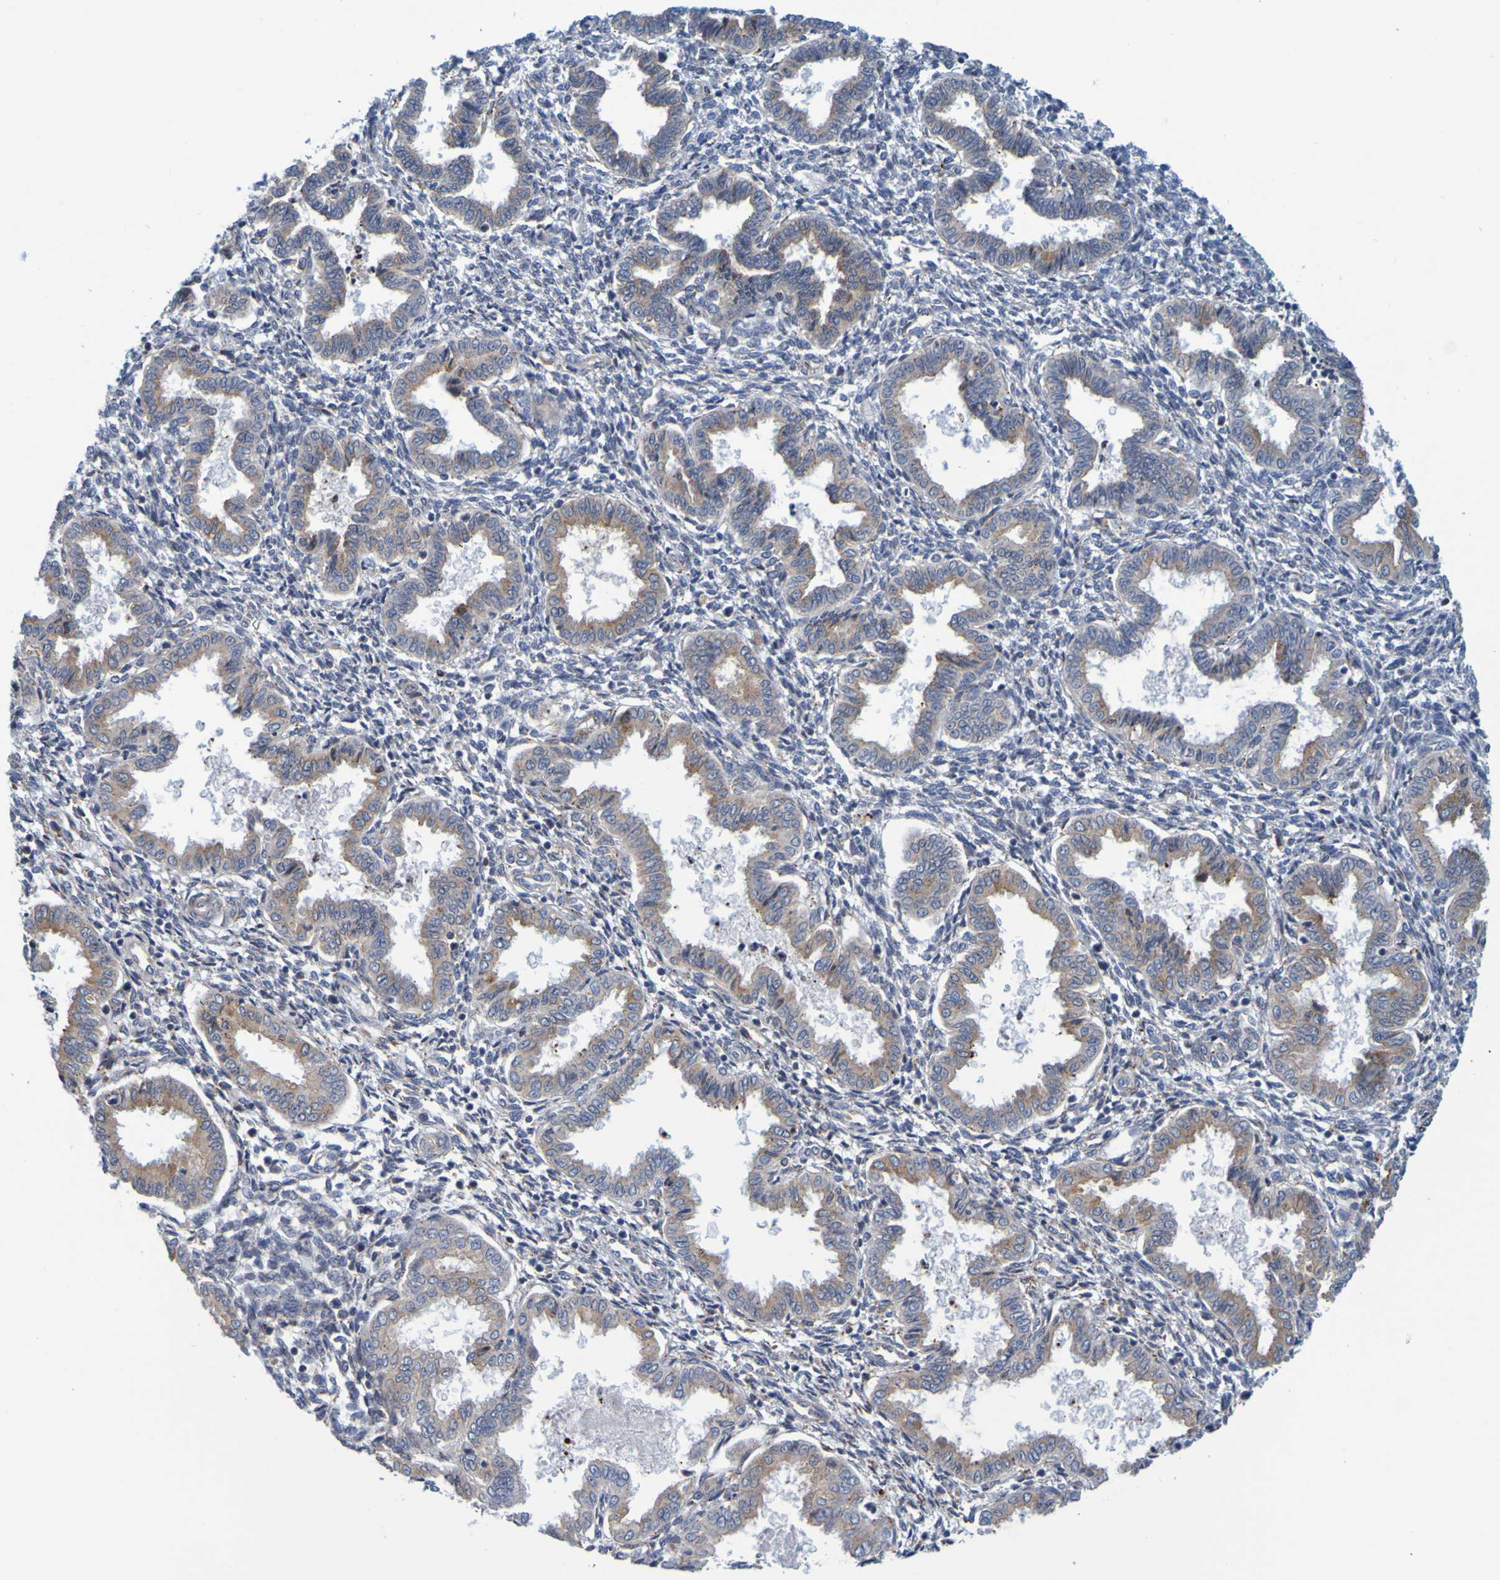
{"staining": {"intensity": "strong", "quantity": "<25%", "location": "cytoplasmic/membranous"}, "tissue": "endometrium", "cell_type": "Cells in endometrial stroma", "image_type": "normal", "snomed": [{"axis": "morphology", "description": "Normal tissue, NOS"}, {"axis": "topography", "description": "Endometrium"}], "caption": "Immunohistochemistry micrograph of normal human endometrium stained for a protein (brown), which reveals medium levels of strong cytoplasmic/membranous expression in approximately <25% of cells in endometrial stroma.", "gene": "SIL1", "patient": {"sex": "female", "age": 33}}